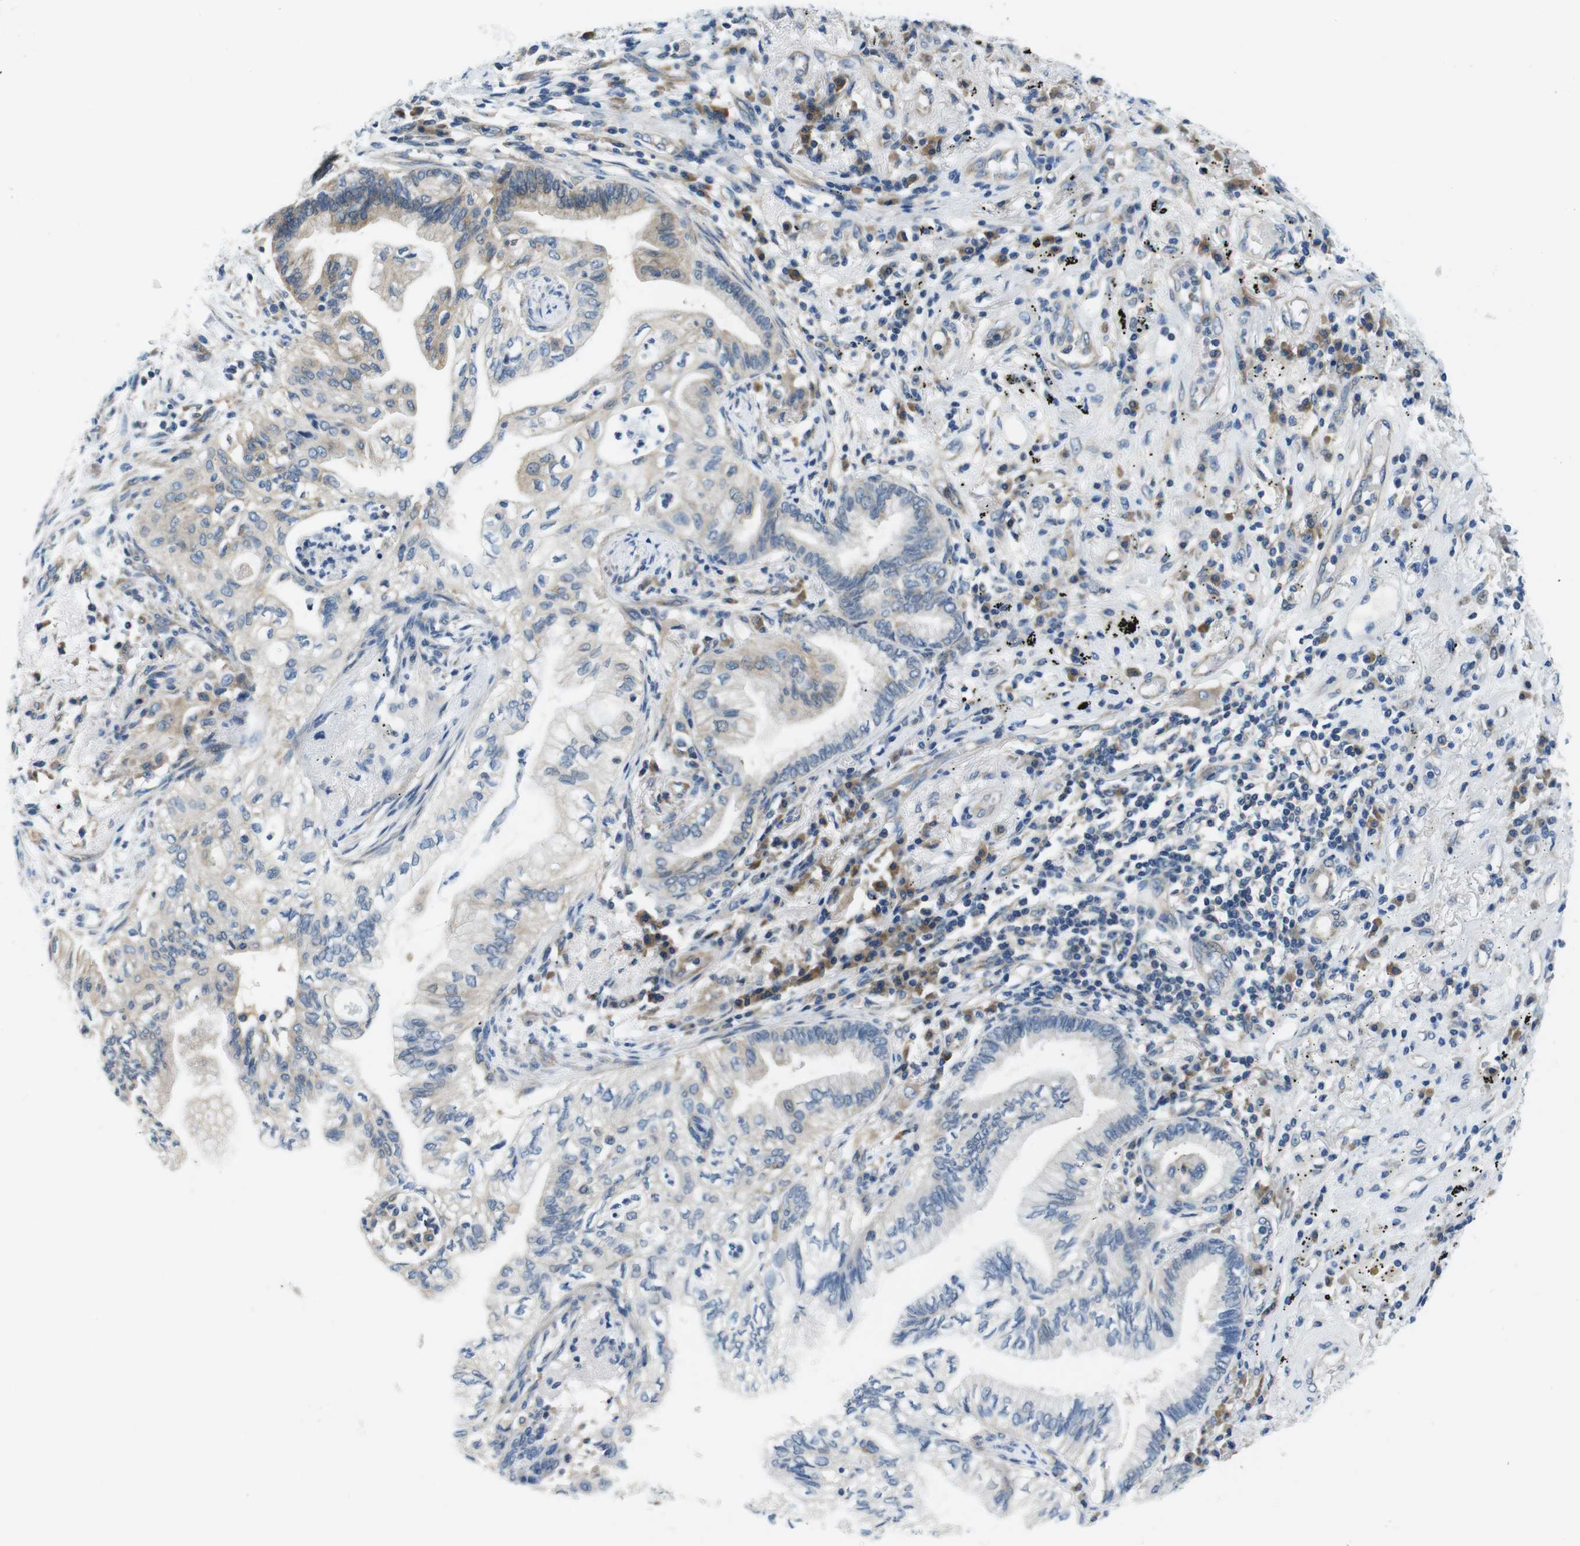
{"staining": {"intensity": "weak", "quantity": "<25%", "location": "cytoplasmic/membranous"}, "tissue": "lung cancer", "cell_type": "Tumor cells", "image_type": "cancer", "snomed": [{"axis": "morphology", "description": "Normal tissue, NOS"}, {"axis": "morphology", "description": "Adenocarcinoma, NOS"}, {"axis": "topography", "description": "Bronchus"}, {"axis": "topography", "description": "Lung"}], "caption": "Tumor cells are negative for brown protein staining in adenocarcinoma (lung).", "gene": "EIF2B5", "patient": {"sex": "female", "age": 70}}